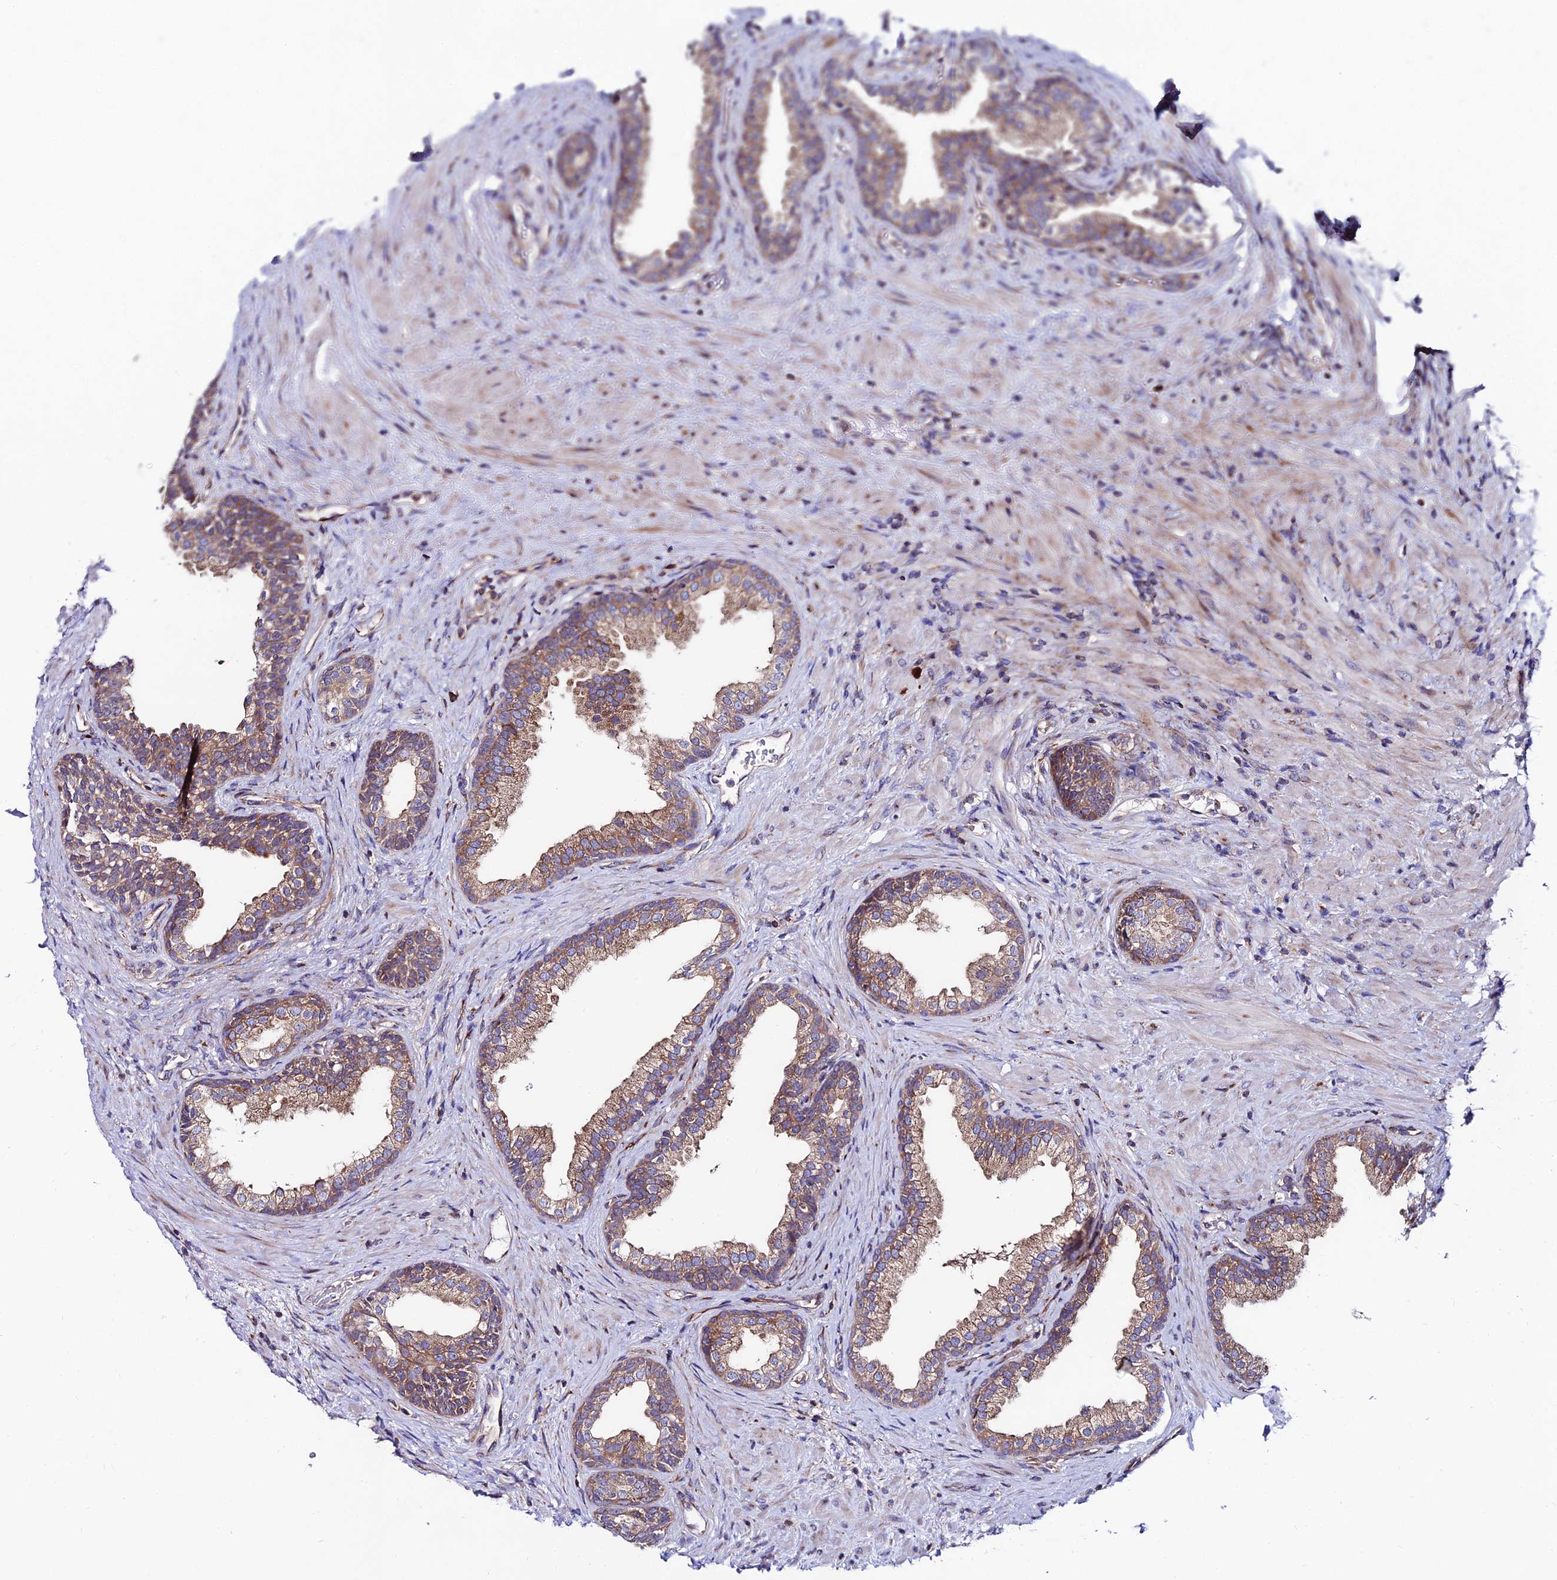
{"staining": {"intensity": "moderate", "quantity": ">75%", "location": "cytoplasmic/membranous"}, "tissue": "prostate", "cell_type": "Glandular cells", "image_type": "normal", "snomed": [{"axis": "morphology", "description": "Normal tissue, NOS"}, {"axis": "topography", "description": "Prostate"}], "caption": "Protein expression analysis of unremarkable human prostate reveals moderate cytoplasmic/membranous staining in about >75% of glandular cells.", "gene": "EIF3K", "patient": {"sex": "male", "age": 76}}